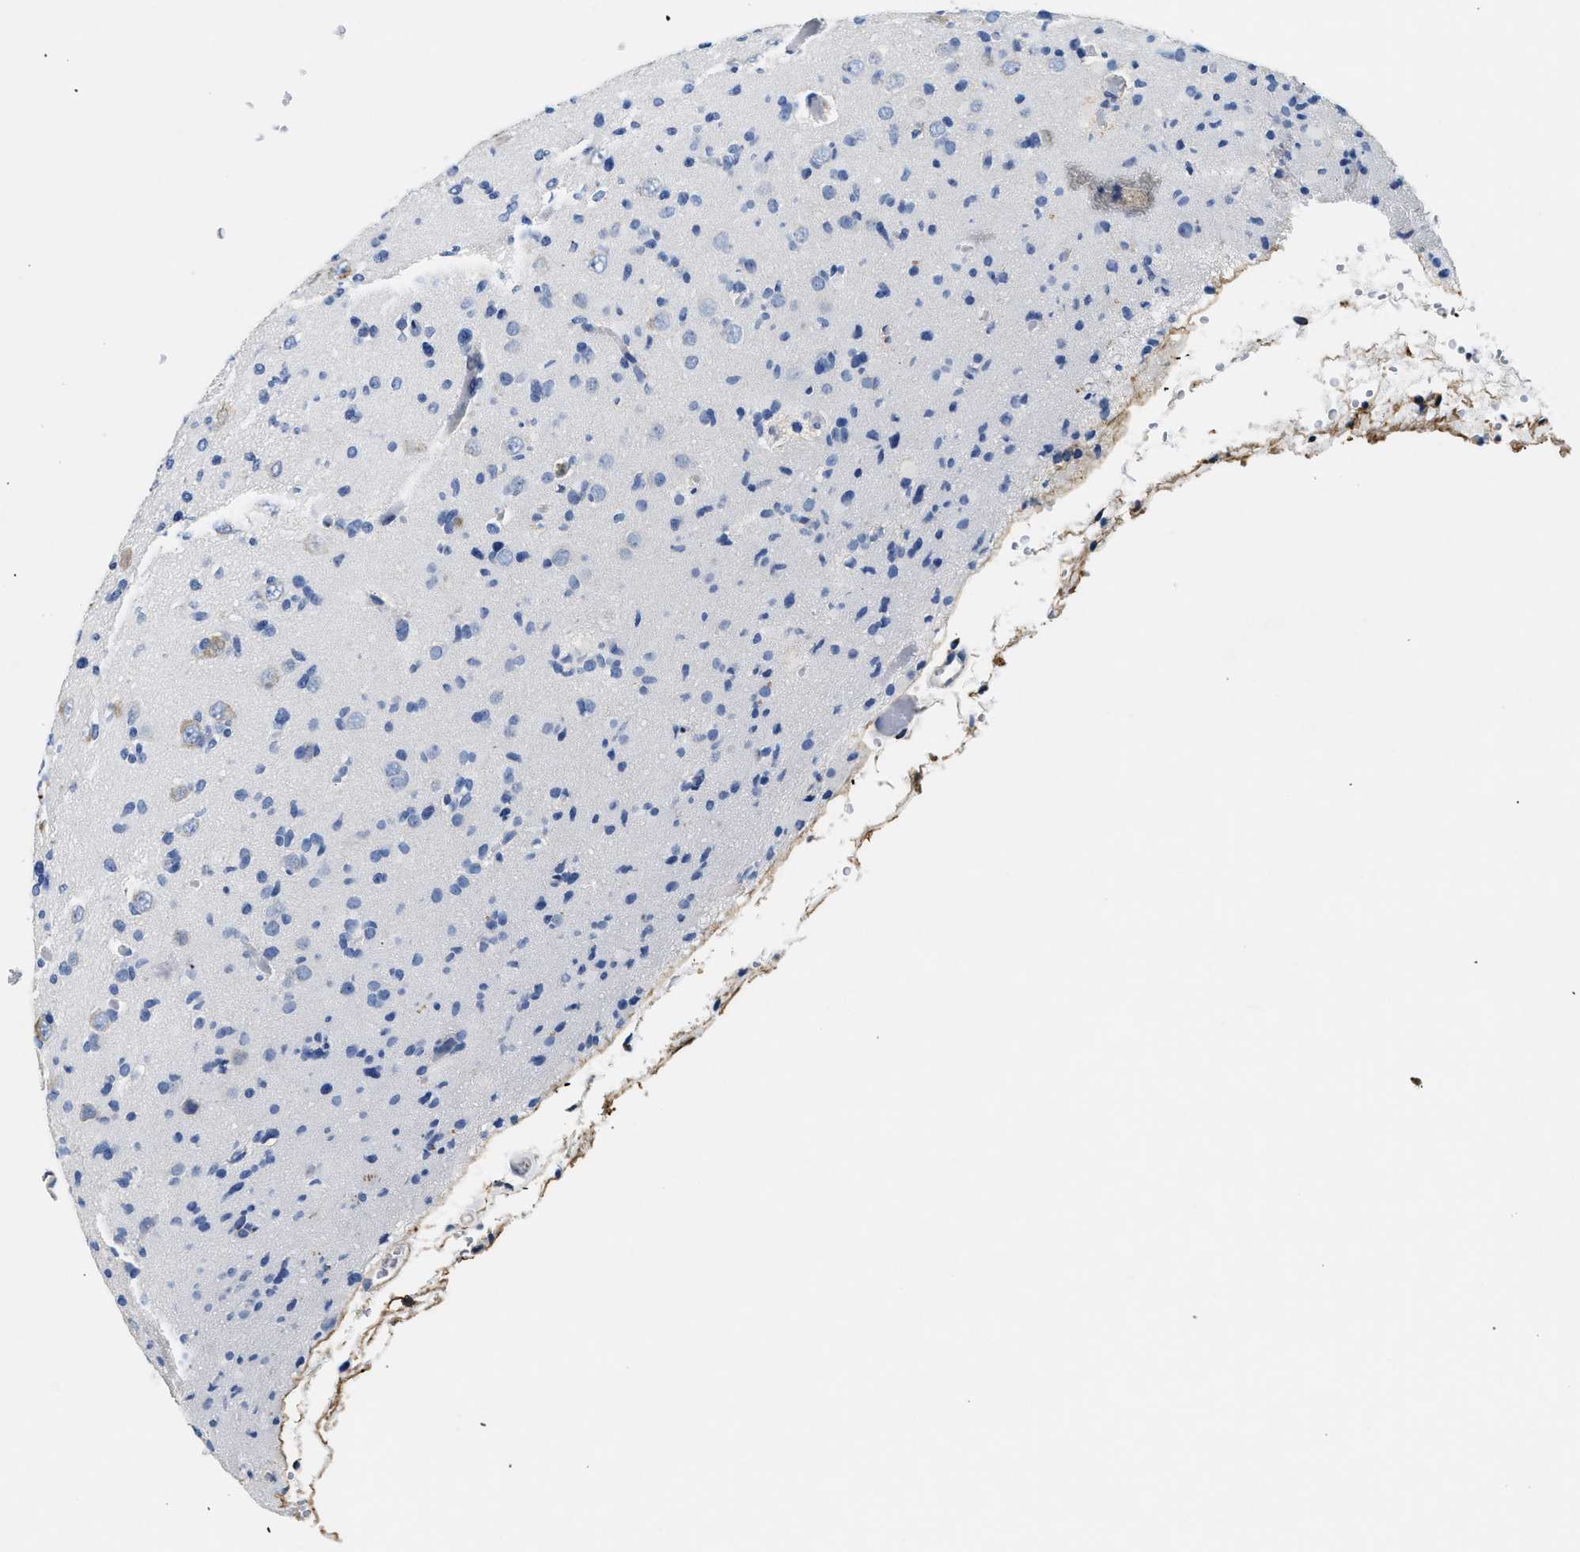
{"staining": {"intensity": "negative", "quantity": "none", "location": "none"}, "tissue": "glioma", "cell_type": "Tumor cells", "image_type": "cancer", "snomed": [{"axis": "morphology", "description": "Glioma, malignant, Low grade"}, {"axis": "topography", "description": "Brain"}], "caption": "This is a micrograph of immunohistochemistry staining of glioma, which shows no expression in tumor cells.", "gene": "LAMA3", "patient": {"sex": "female", "age": 22}}